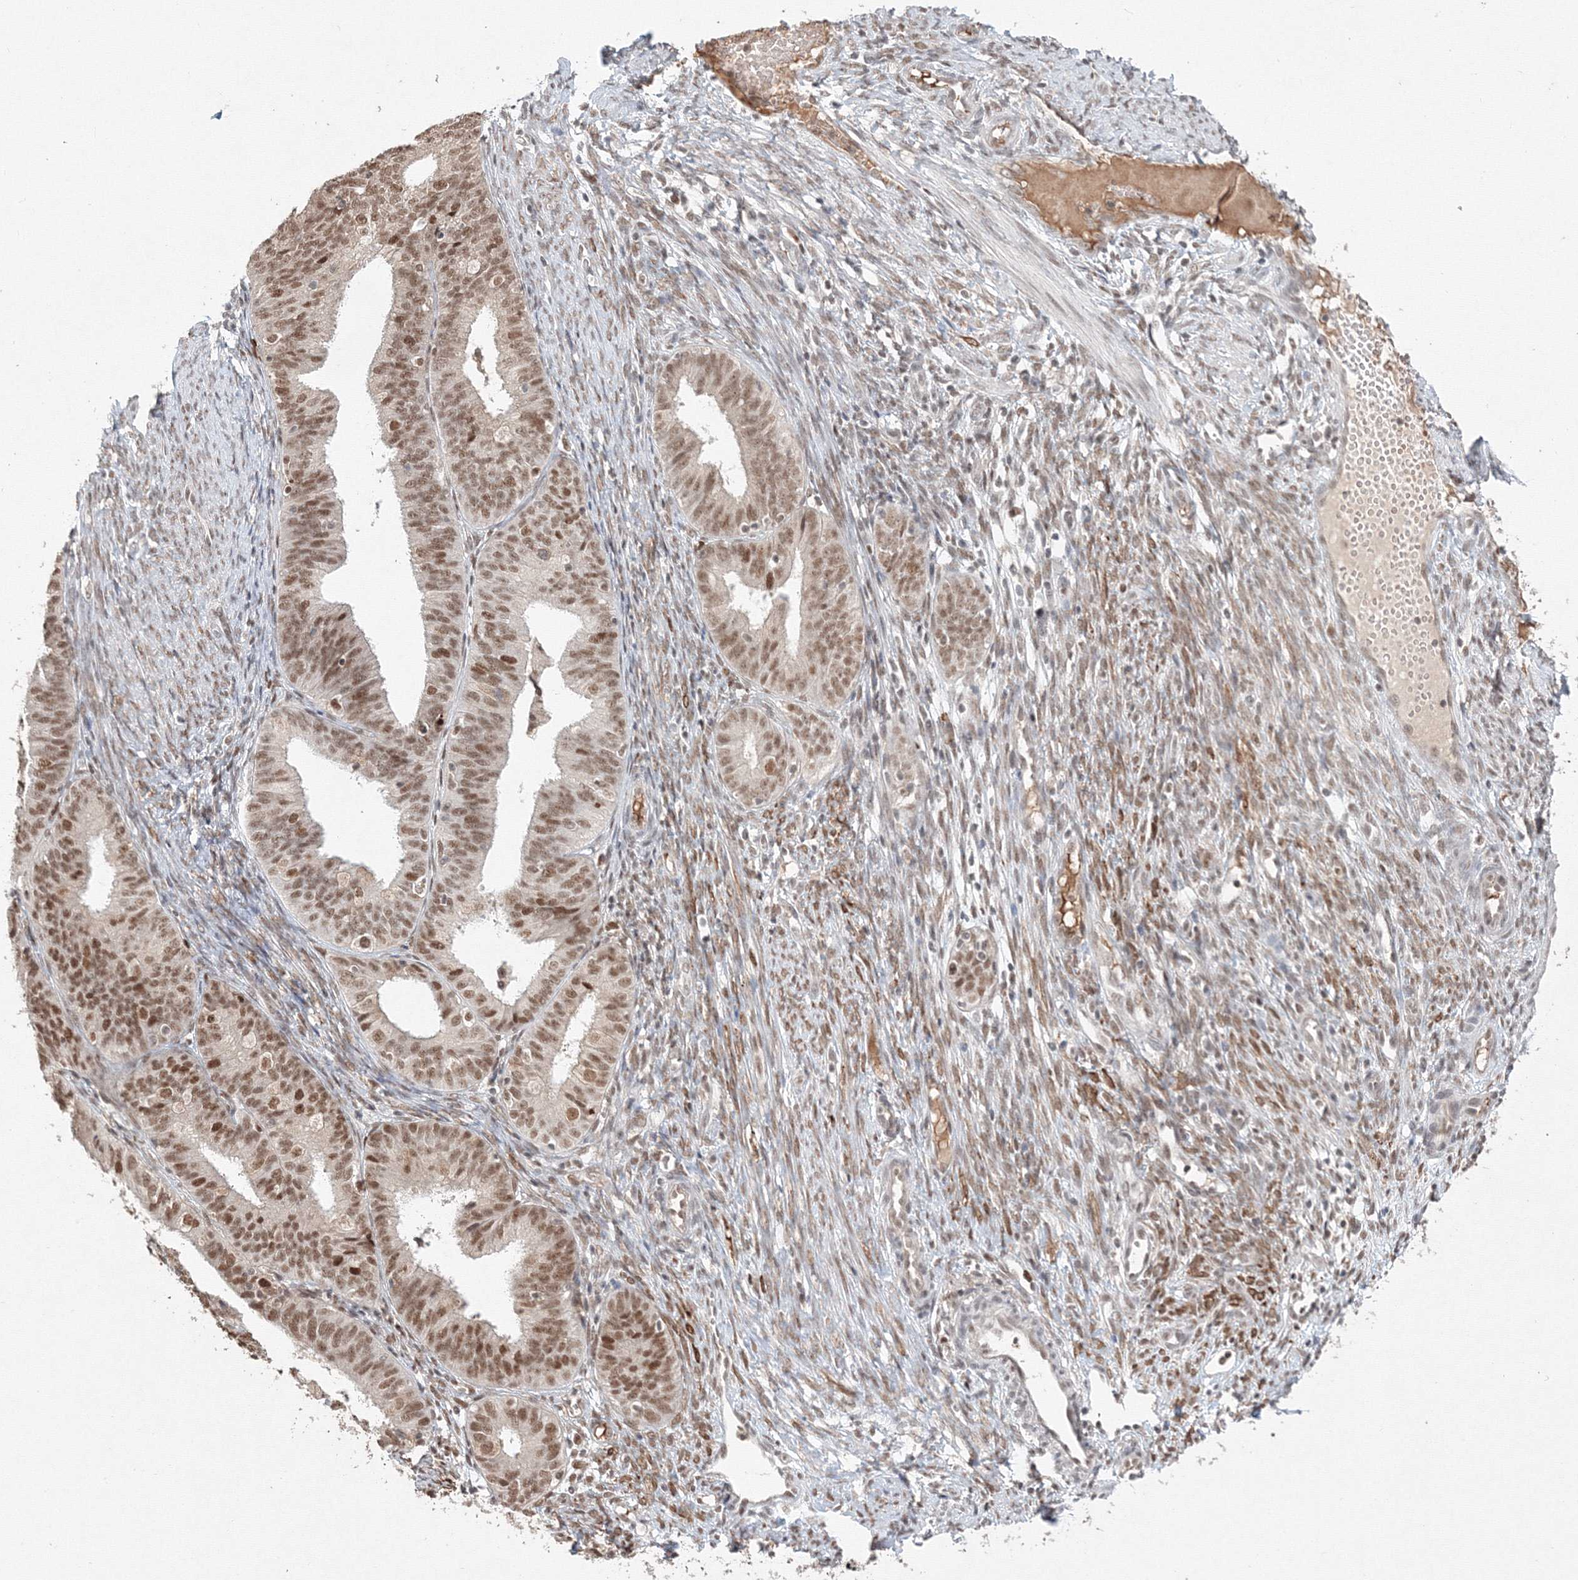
{"staining": {"intensity": "moderate", "quantity": ">75%", "location": "nuclear"}, "tissue": "endometrial cancer", "cell_type": "Tumor cells", "image_type": "cancer", "snomed": [{"axis": "morphology", "description": "Adenocarcinoma, NOS"}, {"axis": "topography", "description": "Endometrium"}], "caption": "Immunohistochemical staining of human adenocarcinoma (endometrial) reveals medium levels of moderate nuclear expression in about >75% of tumor cells.", "gene": "IWS1", "patient": {"sex": "female", "age": 51}}